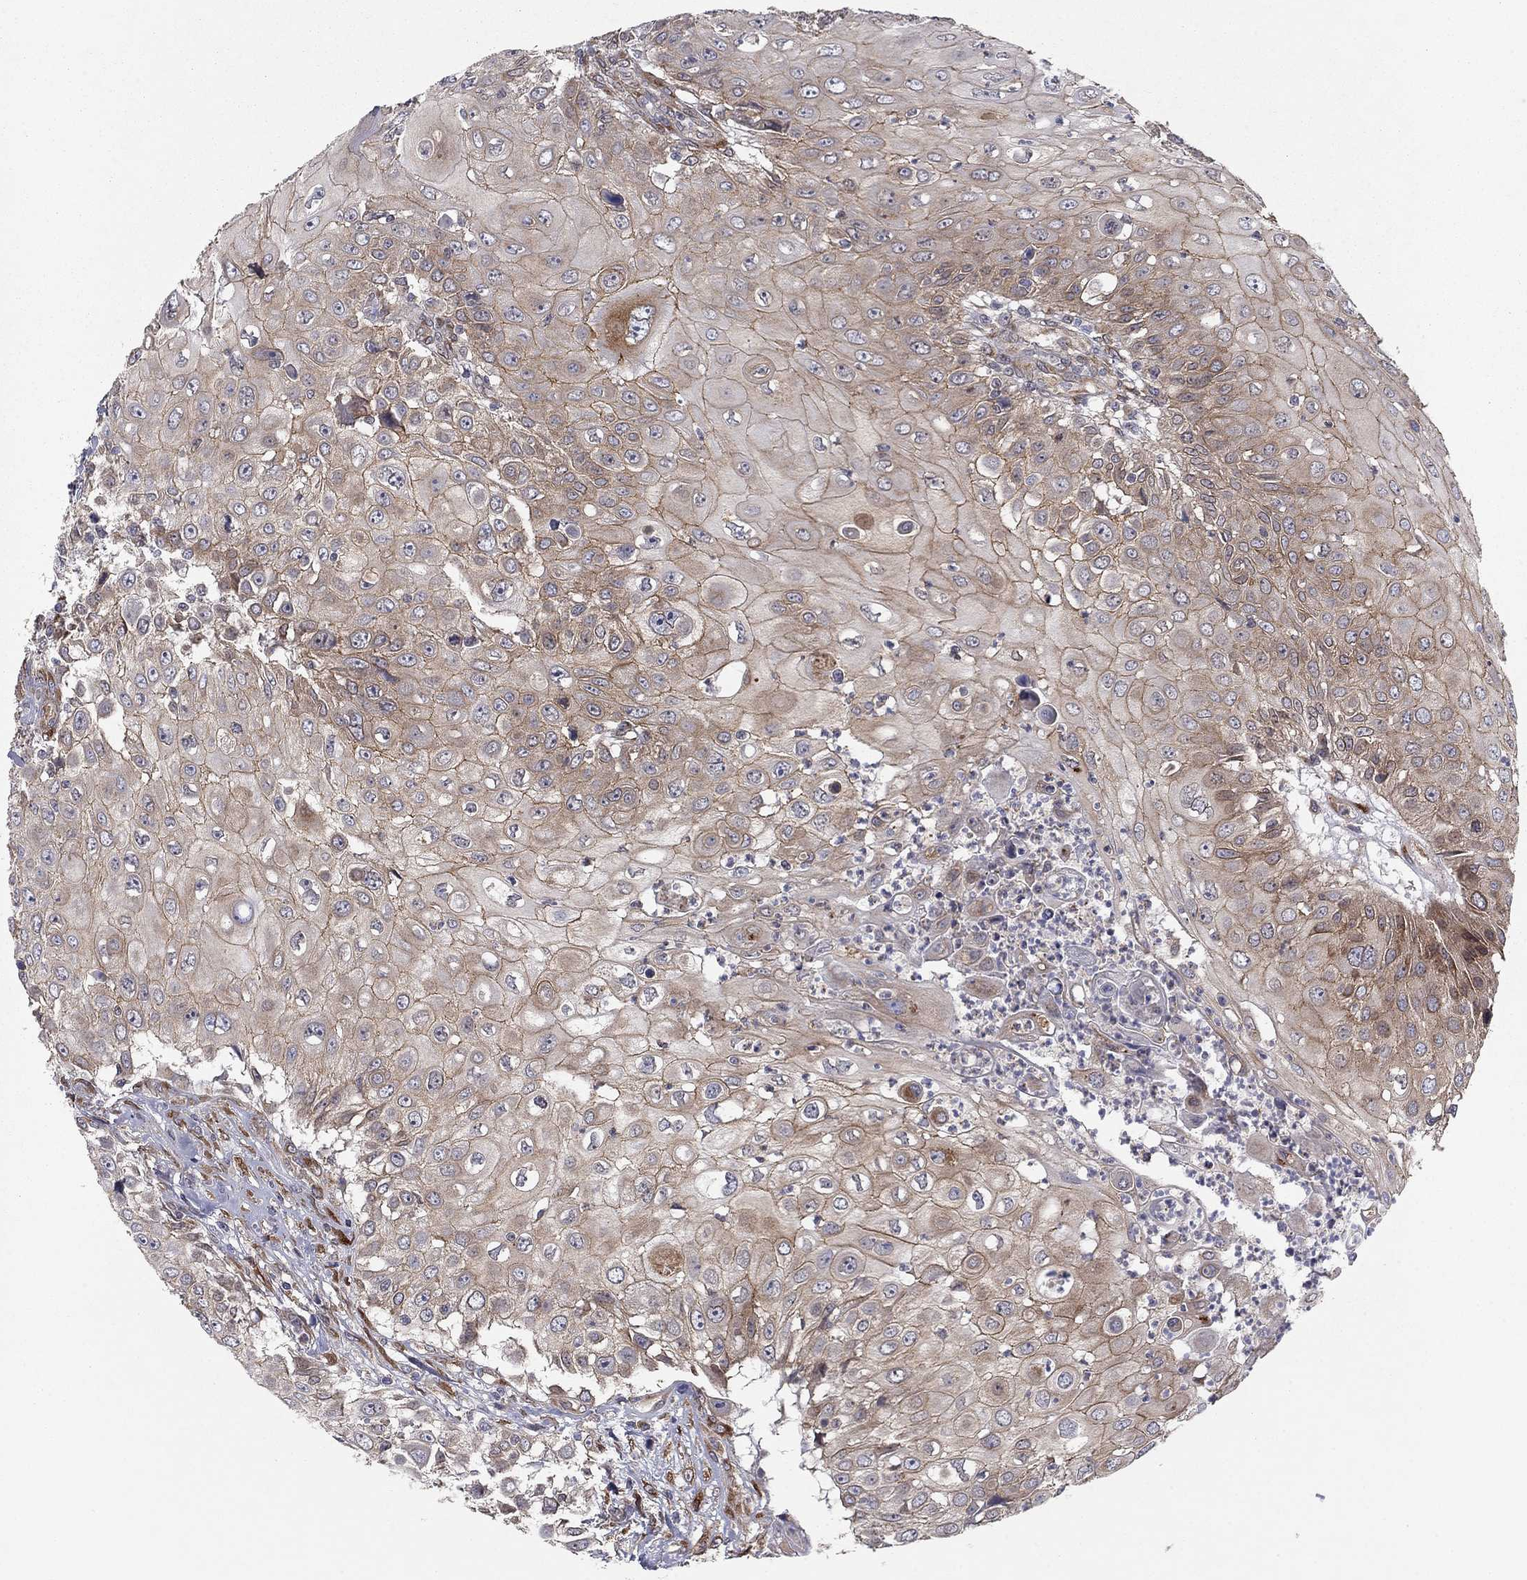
{"staining": {"intensity": "moderate", "quantity": "25%-75%", "location": "cytoplasmic/membranous"}, "tissue": "urothelial cancer", "cell_type": "Tumor cells", "image_type": "cancer", "snomed": [{"axis": "morphology", "description": "Urothelial carcinoma, High grade"}, {"axis": "topography", "description": "Urinary bladder"}], "caption": "Immunohistochemistry (IHC) image of neoplastic tissue: human high-grade urothelial carcinoma stained using IHC displays medium levels of moderate protein expression localized specifically in the cytoplasmic/membranous of tumor cells, appearing as a cytoplasmic/membranous brown color.", "gene": "YIF1A", "patient": {"sex": "female", "age": 79}}